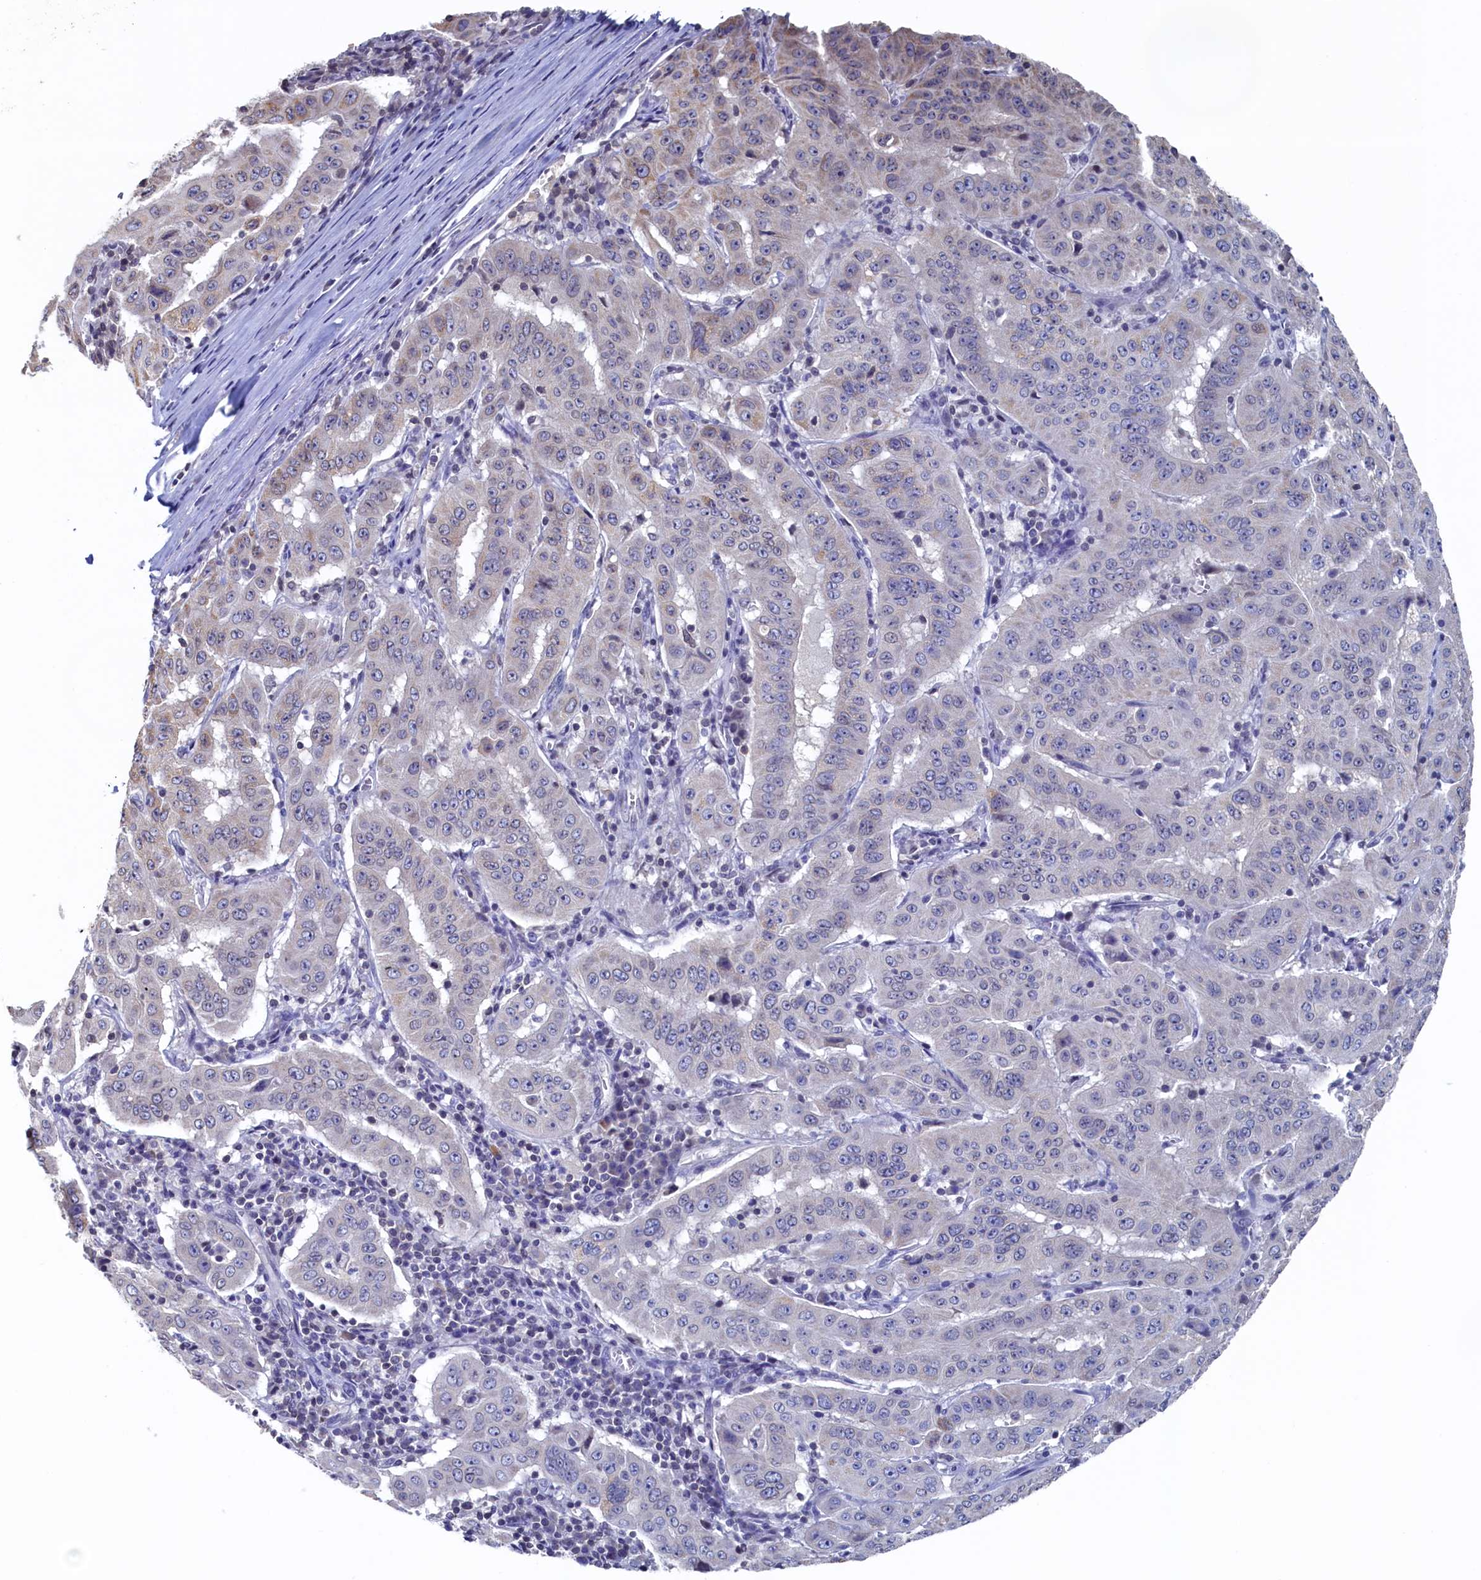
{"staining": {"intensity": "weak", "quantity": "<25%", "location": "cytoplasmic/membranous"}, "tissue": "pancreatic cancer", "cell_type": "Tumor cells", "image_type": "cancer", "snomed": [{"axis": "morphology", "description": "Adenocarcinoma, NOS"}, {"axis": "topography", "description": "Pancreas"}], "caption": "There is no significant expression in tumor cells of adenocarcinoma (pancreatic).", "gene": "C11orf54", "patient": {"sex": "male", "age": 63}}